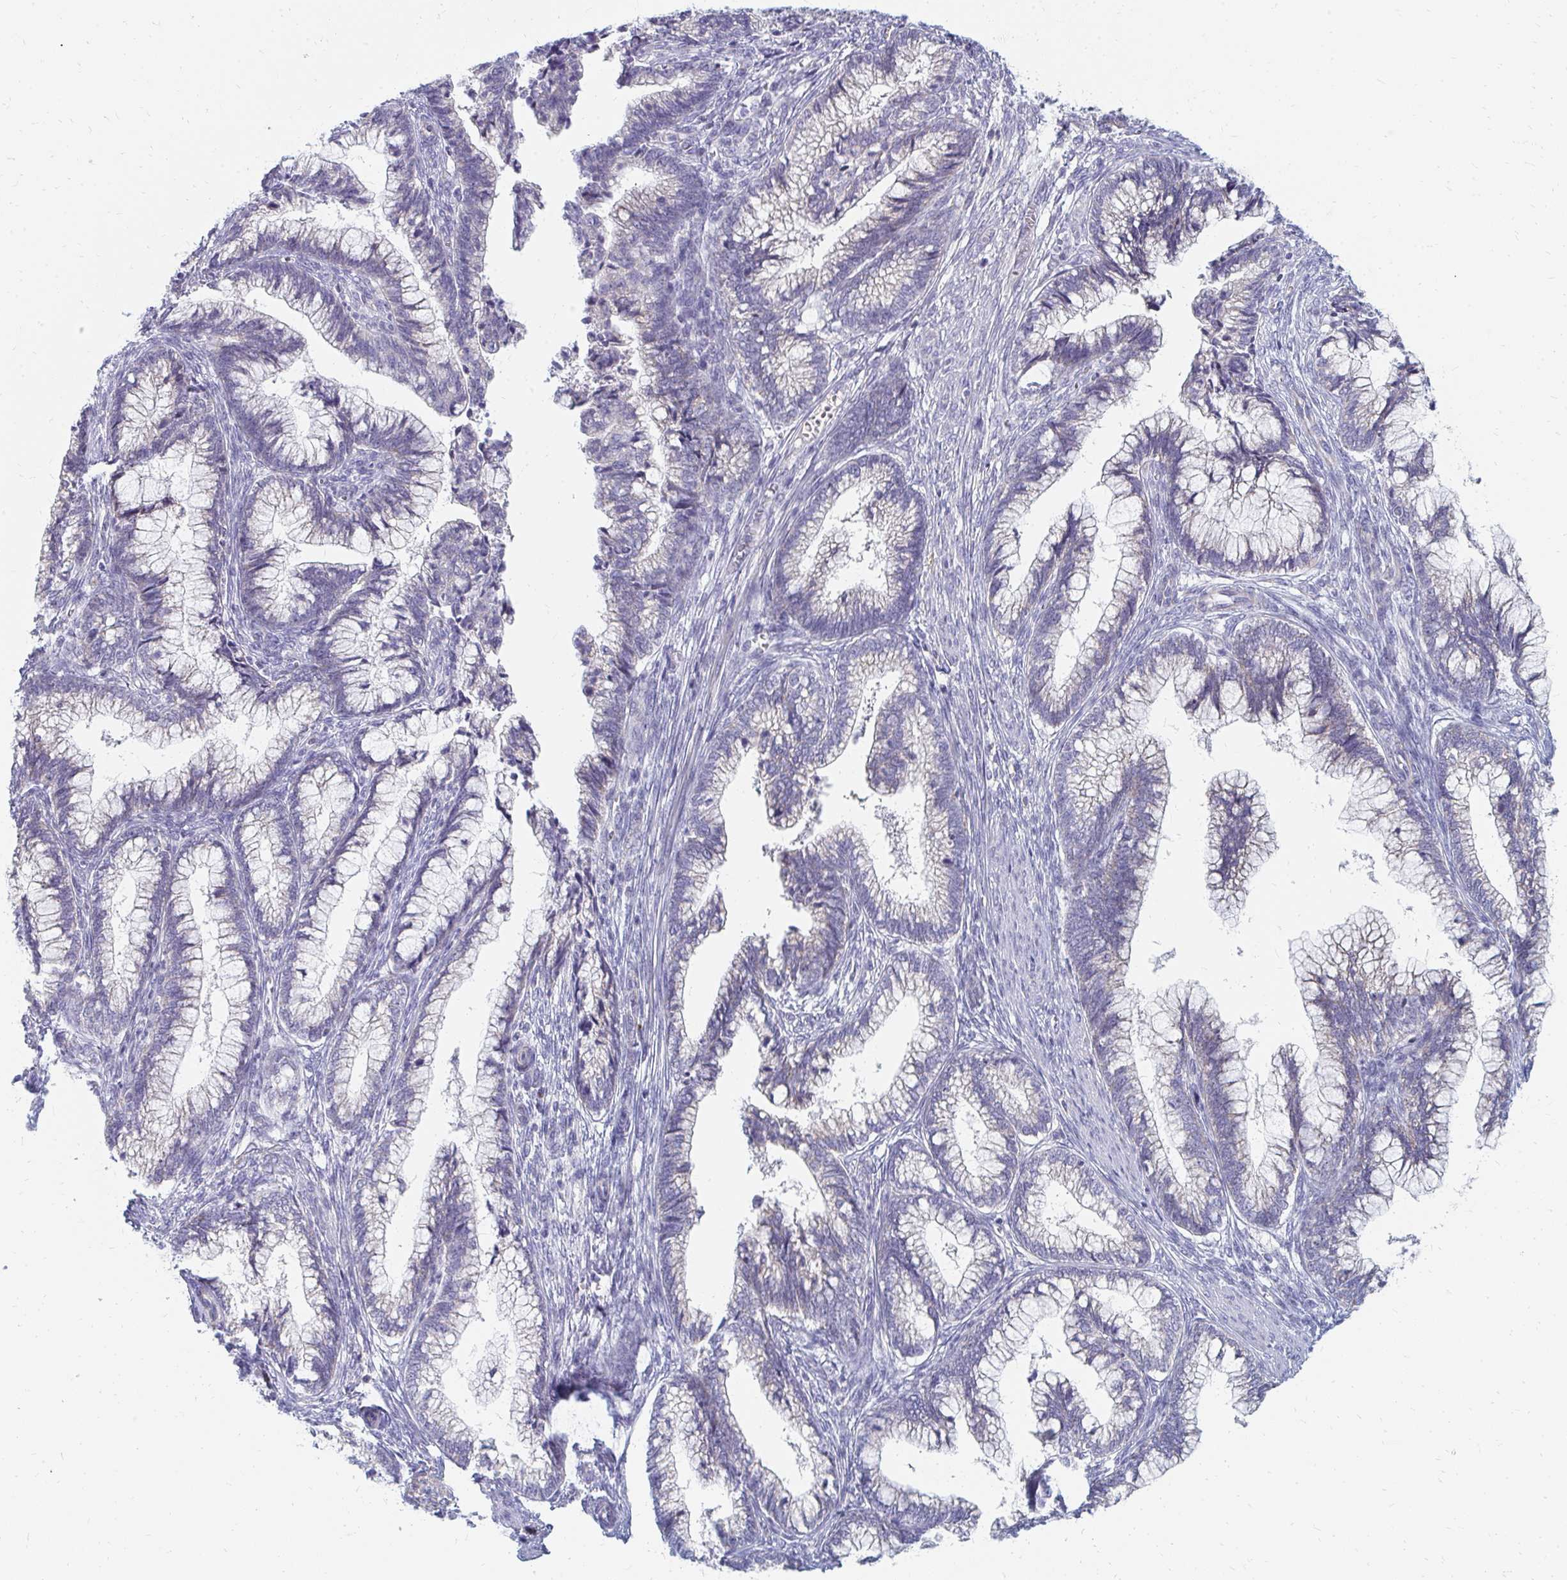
{"staining": {"intensity": "negative", "quantity": "none", "location": "none"}, "tissue": "cervical cancer", "cell_type": "Tumor cells", "image_type": "cancer", "snomed": [{"axis": "morphology", "description": "Adenocarcinoma, NOS"}, {"axis": "topography", "description": "Cervix"}], "caption": "Tumor cells show no significant expression in cervical cancer (adenocarcinoma).", "gene": "OR10V1", "patient": {"sex": "female", "age": 44}}